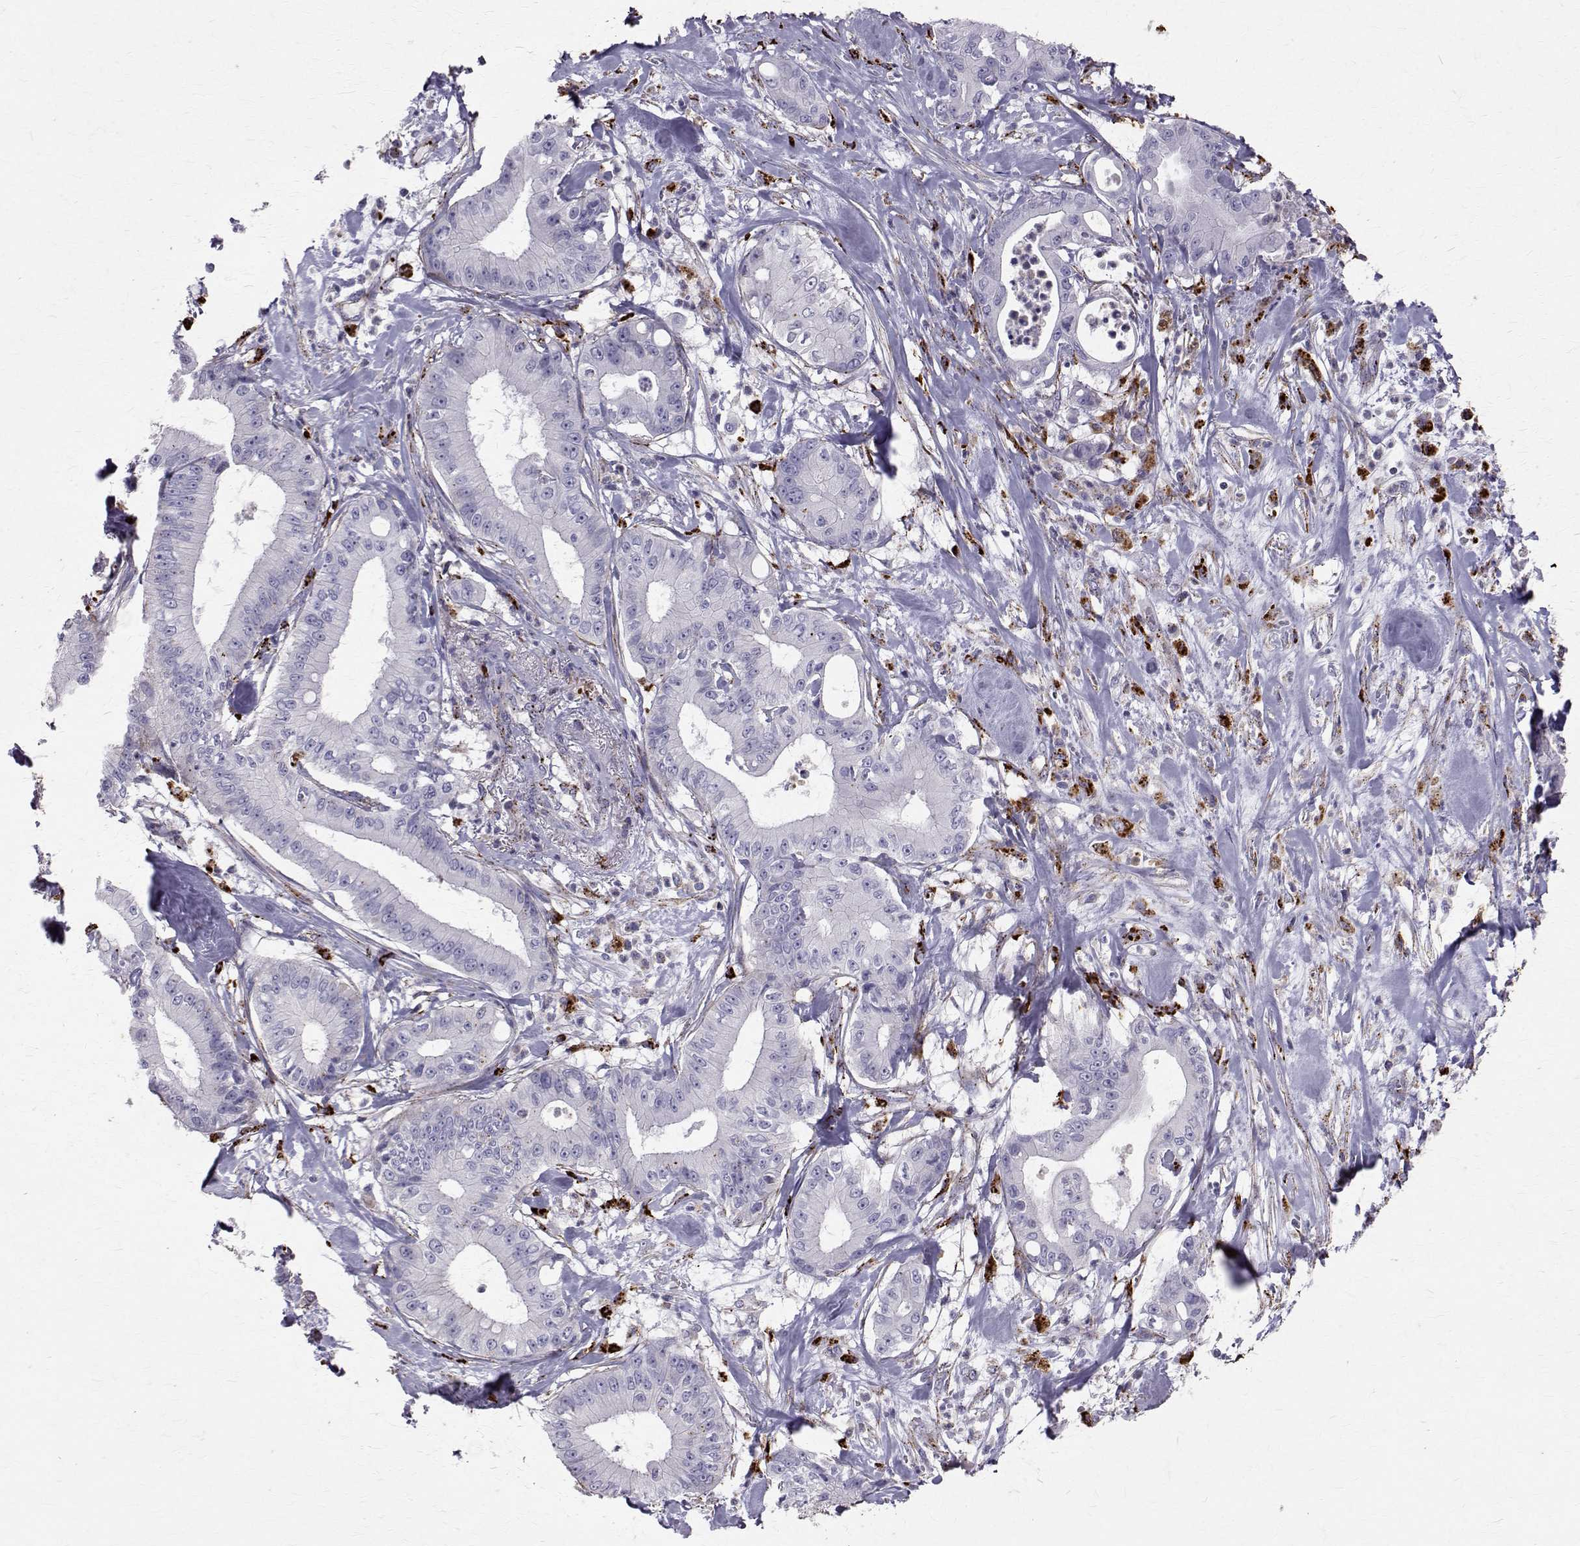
{"staining": {"intensity": "negative", "quantity": "none", "location": "none"}, "tissue": "pancreatic cancer", "cell_type": "Tumor cells", "image_type": "cancer", "snomed": [{"axis": "morphology", "description": "Adenocarcinoma, NOS"}, {"axis": "topography", "description": "Pancreas"}], "caption": "Immunohistochemistry of adenocarcinoma (pancreatic) displays no expression in tumor cells. (DAB IHC with hematoxylin counter stain).", "gene": "TPP1", "patient": {"sex": "male", "age": 71}}